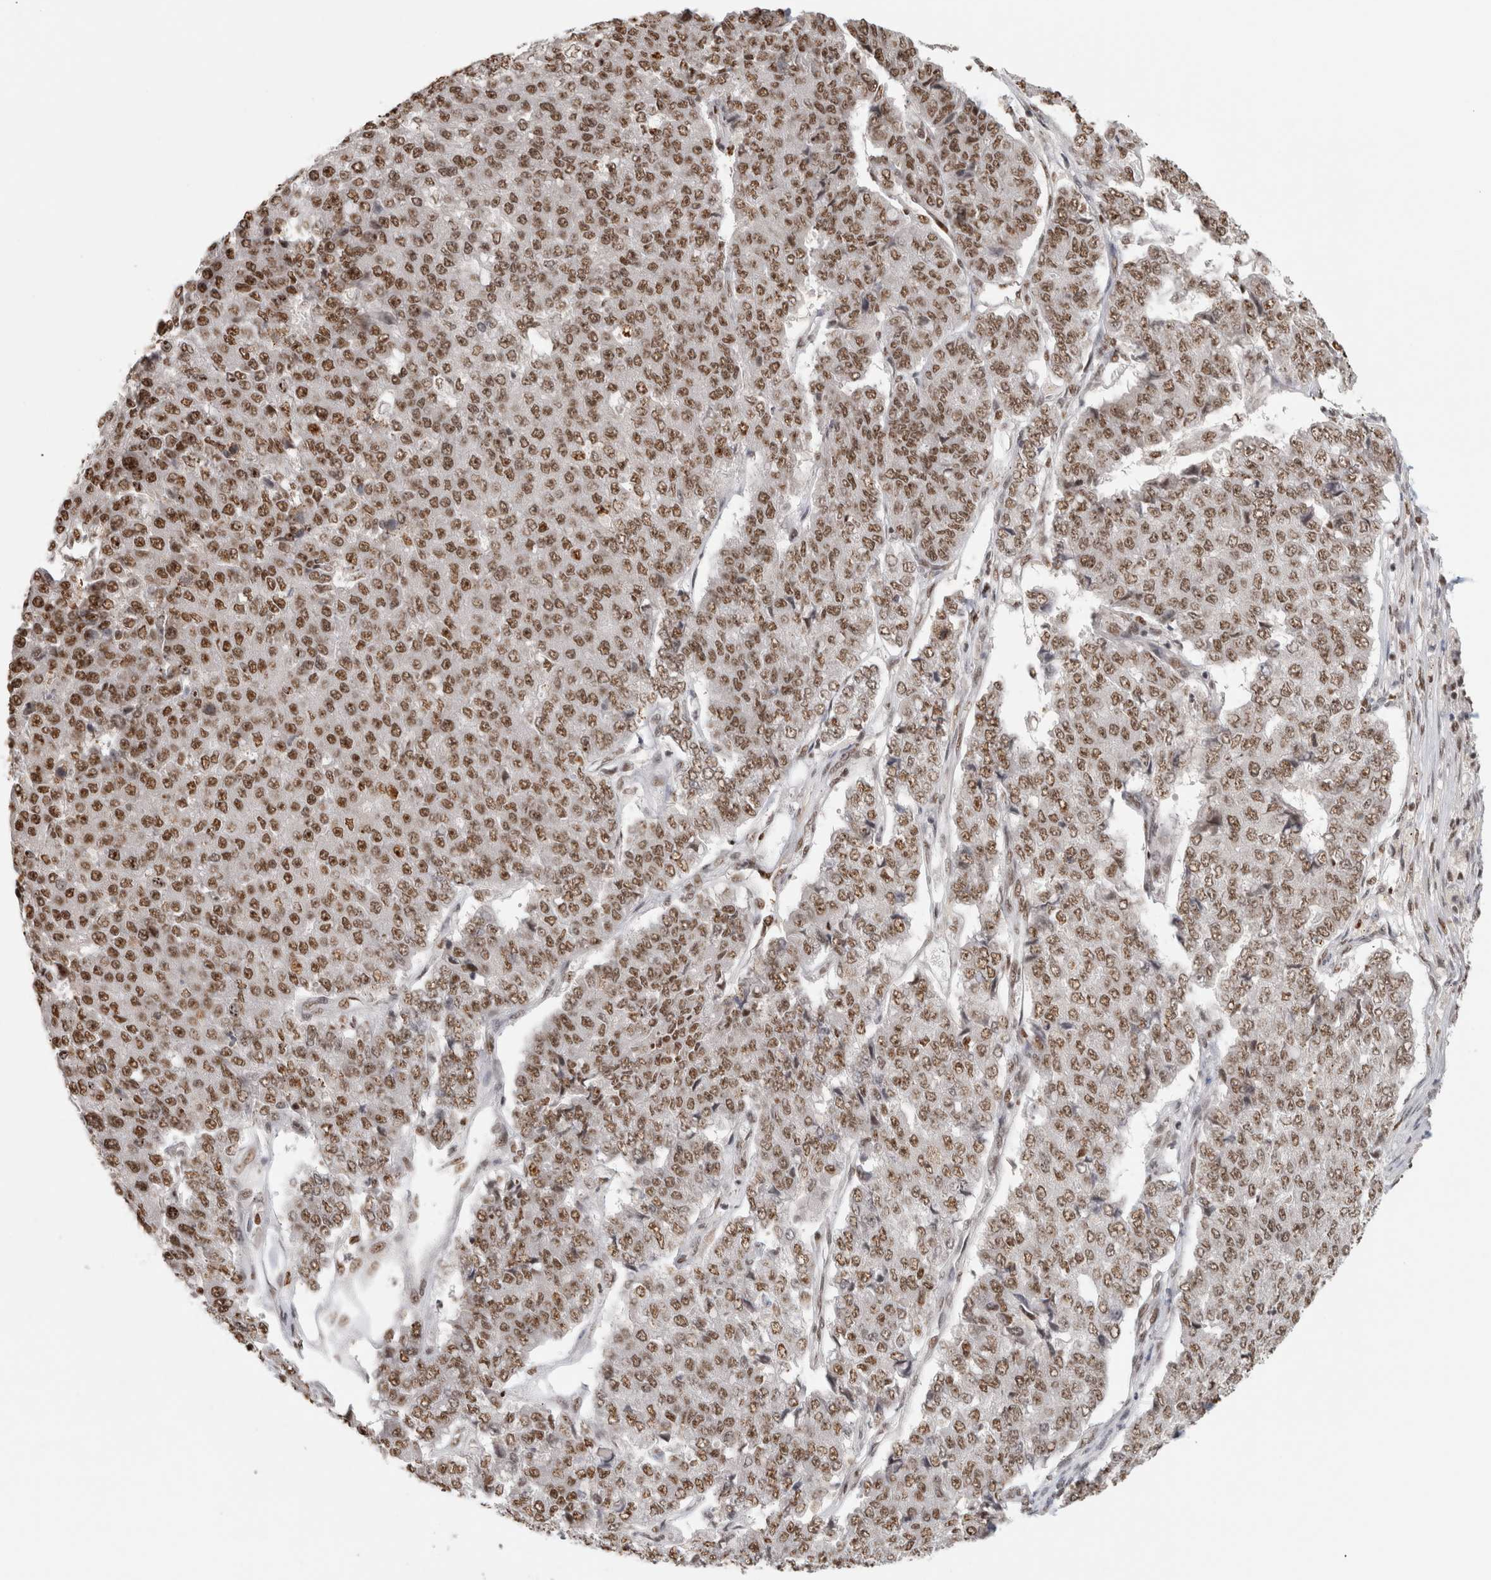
{"staining": {"intensity": "moderate", "quantity": ">75%", "location": "nuclear"}, "tissue": "pancreatic cancer", "cell_type": "Tumor cells", "image_type": "cancer", "snomed": [{"axis": "morphology", "description": "Adenocarcinoma, NOS"}, {"axis": "topography", "description": "Pancreas"}], "caption": "Tumor cells demonstrate medium levels of moderate nuclear positivity in about >75% of cells in human pancreatic cancer (adenocarcinoma). The staining was performed using DAB (3,3'-diaminobenzidine), with brown indicating positive protein expression. Nuclei are stained blue with hematoxylin.", "gene": "EBNA1BP2", "patient": {"sex": "male", "age": 50}}